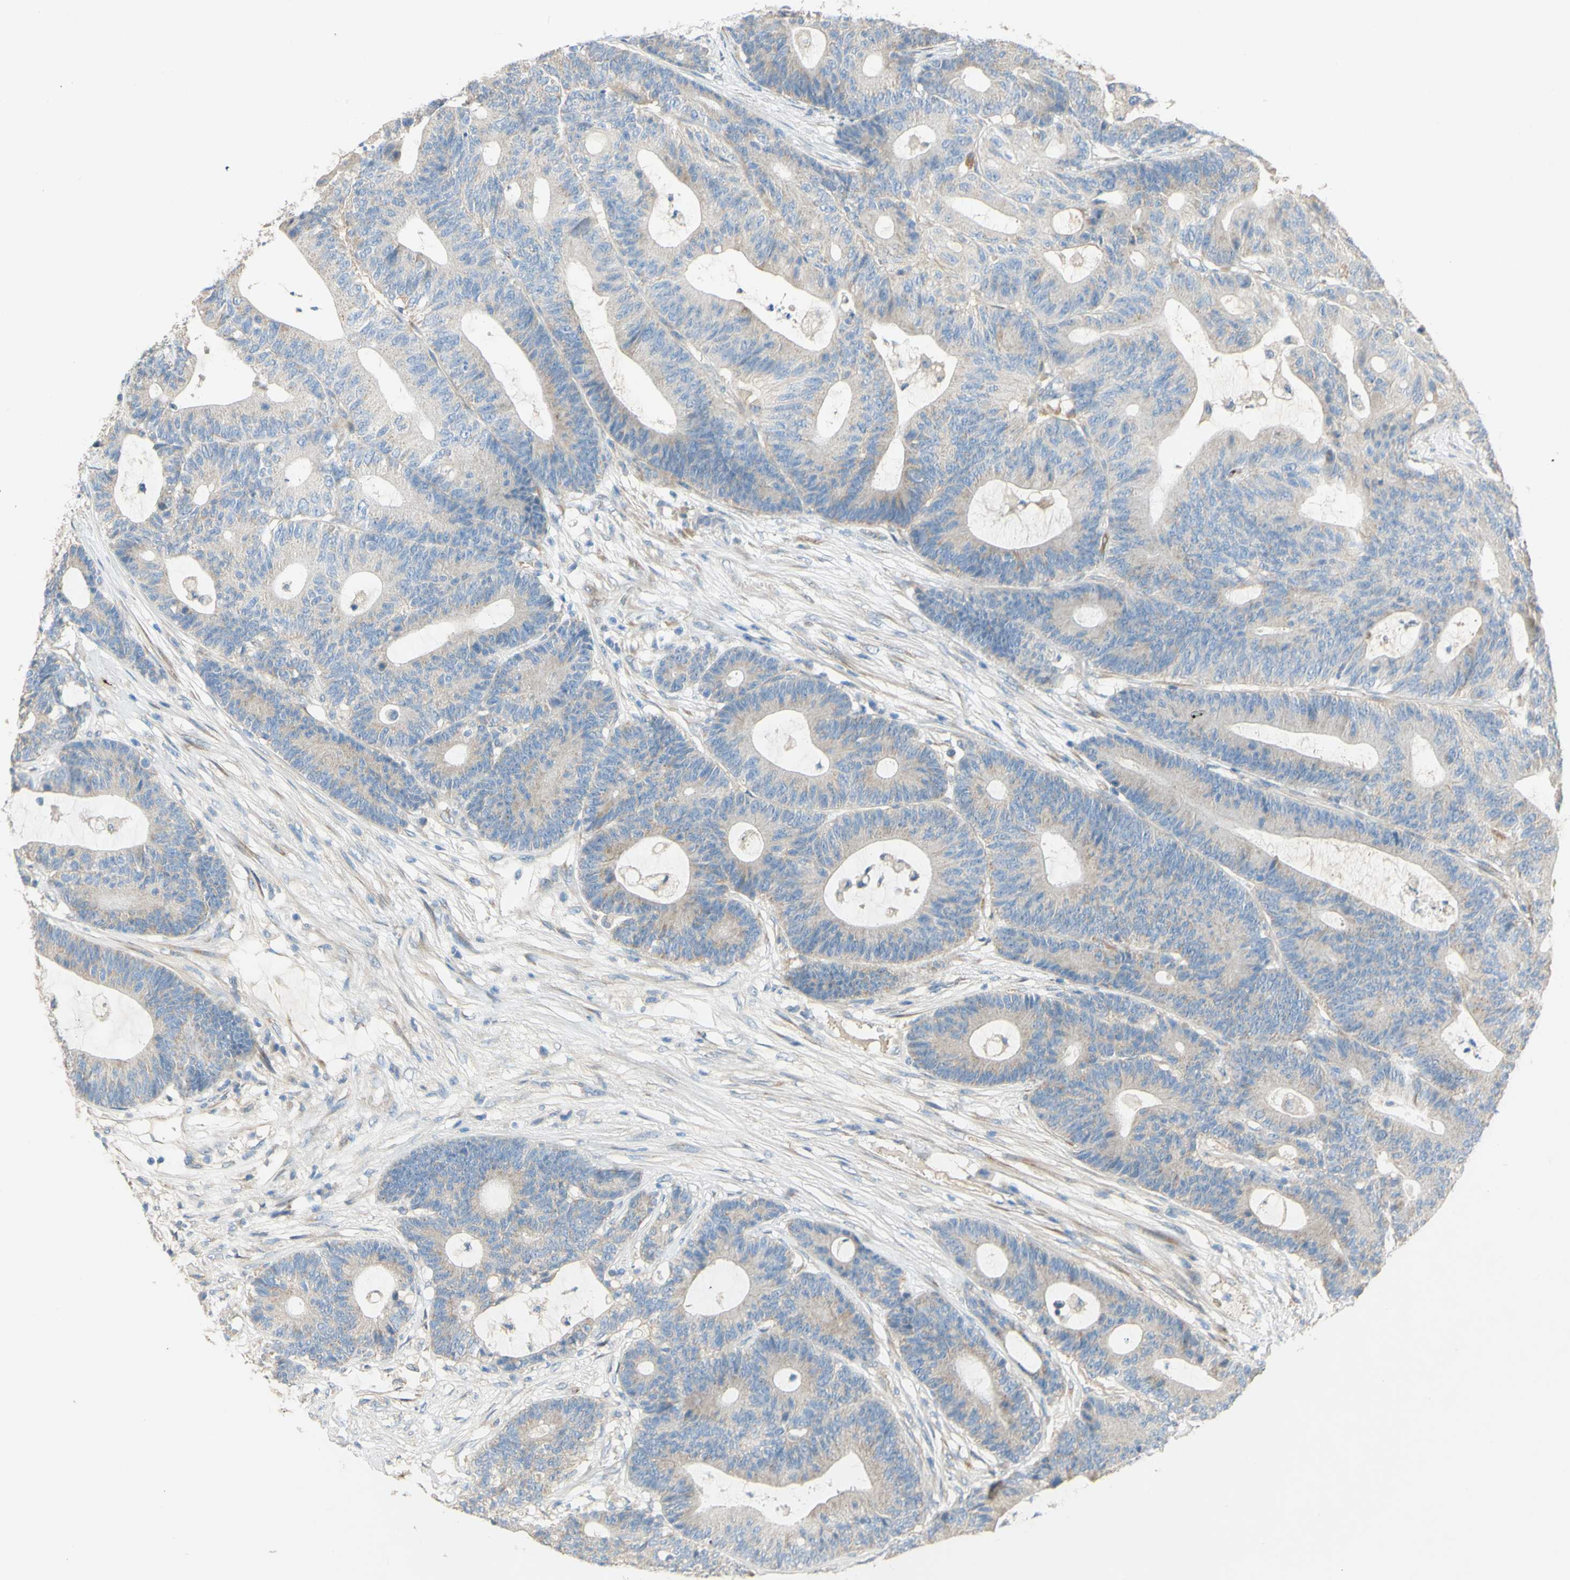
{"staining": {"intensity": "weak", "quantity": "<25%", "location": "cytoplasmic/membranous"}, "tissue": "colorectal cancer", "cell_type": "Tumor cells", "image_type": "cancer", "snomed": [{"axis": "morphology", "description": "Adenocarcinoma, NOS"}, {"axis": "topography", "description": "Colon"}], "caption": "Immunohistochemistry (IHC) of colorectal cancer (adenocarcinoma) shows no staining in tumor cells. (Brightfield microscopy of DAB immunohistochemistry at high magnification).", "gene": "DKK3", "patient": {"sex": "female", "age": 84}}